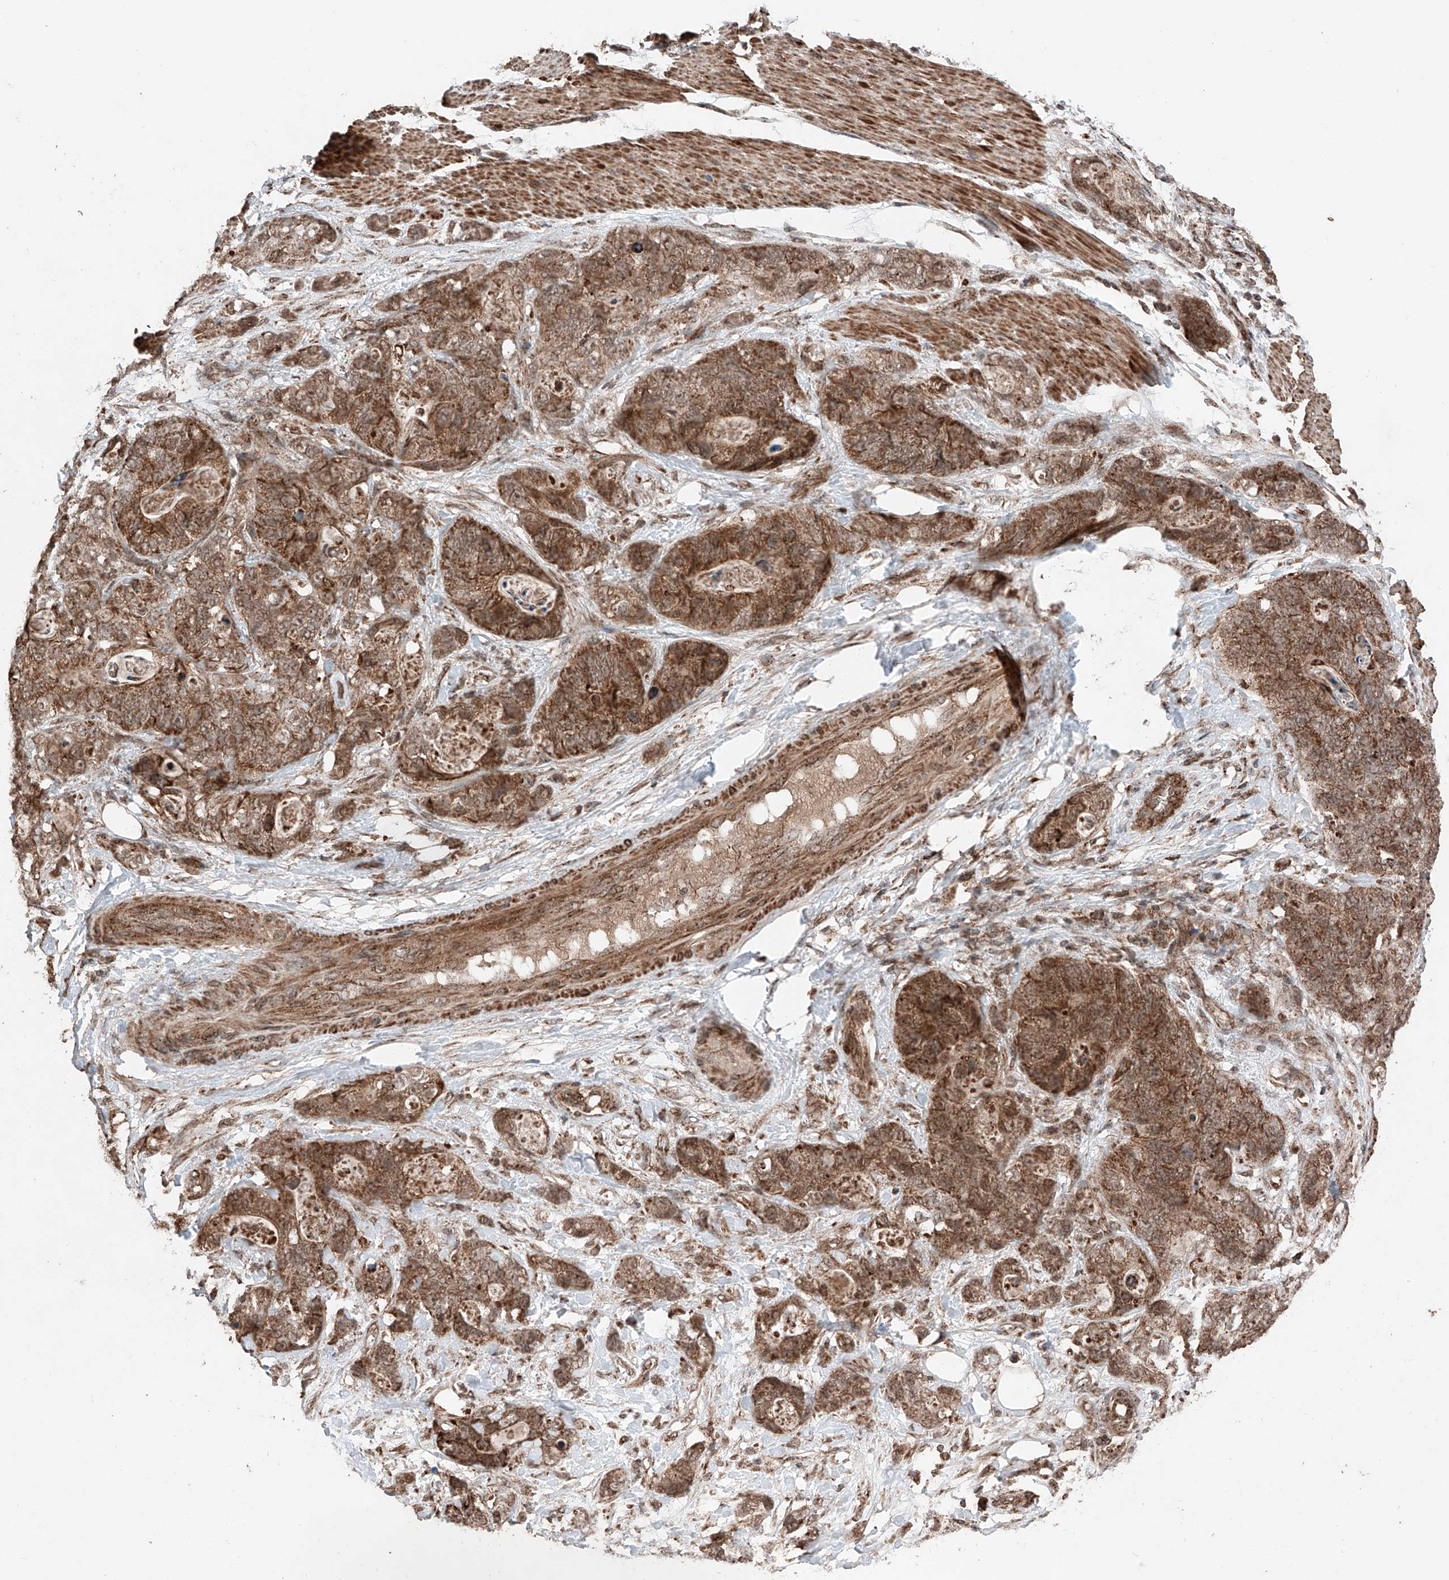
{"staining": {"intensity": "moderate", "quantity": ">75%", "location": "cytoplasmic/membranous"}, "tissue": "stomach cancer", "cell_type": "Tumor cells", "image_type": "cancer", "snomed": [{"axis": "morphology", "description": "Normal tissue, NOS"}, {"axis": "morphology", "description": "Adenocarcinoma, NOS"}, {"axis": "topography", "description": "Stomach"}], "caption": "Tumor cells reveal medium levels of moderate cytoplasmic/membranous positivity in approximately >75% of cells in stomach cancer.", "gene": "ZSCAN29", "patient": {"sex": "female", "age": 89}}